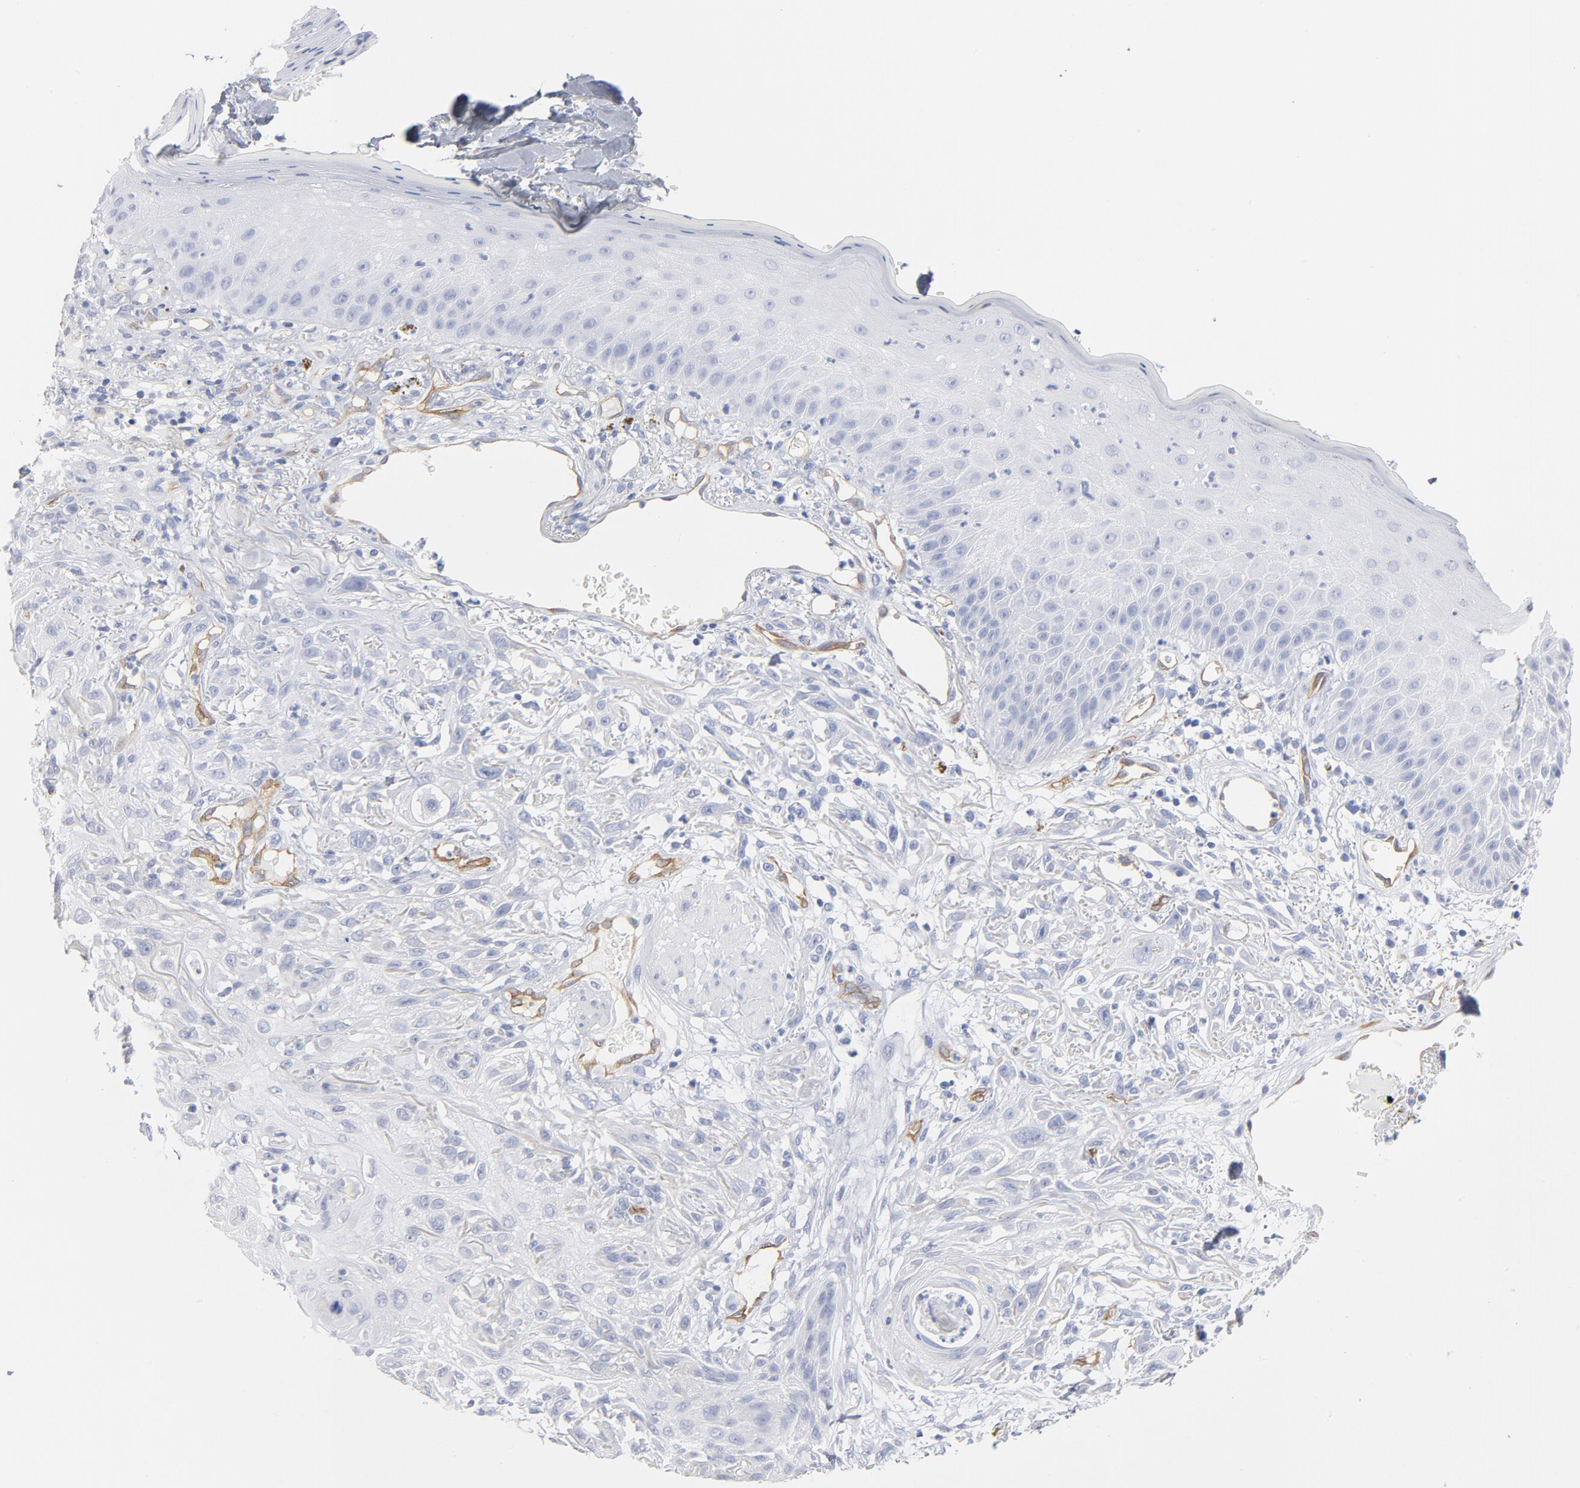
{"staining": {"intensity": "negative", "quantity": "none", "location": "none"}, "tissue": "skin cancer", "cell_type": "Tumor cells", "image_type": "cancer", "snomed": [{"axis": "morphology", "description": "Squamous cell carcinoma, NOS"}, {"axis": "topography", "description": "Skin"}], "caption": "Immunohistochemistry (IHC) histopathology image of human skin squamous cell carcinoma stained for a protein (brown), which exhibits no positivity in tumor cells.", "gene": "SHANK3", "patient": {"sex": "female", "age": 59}}